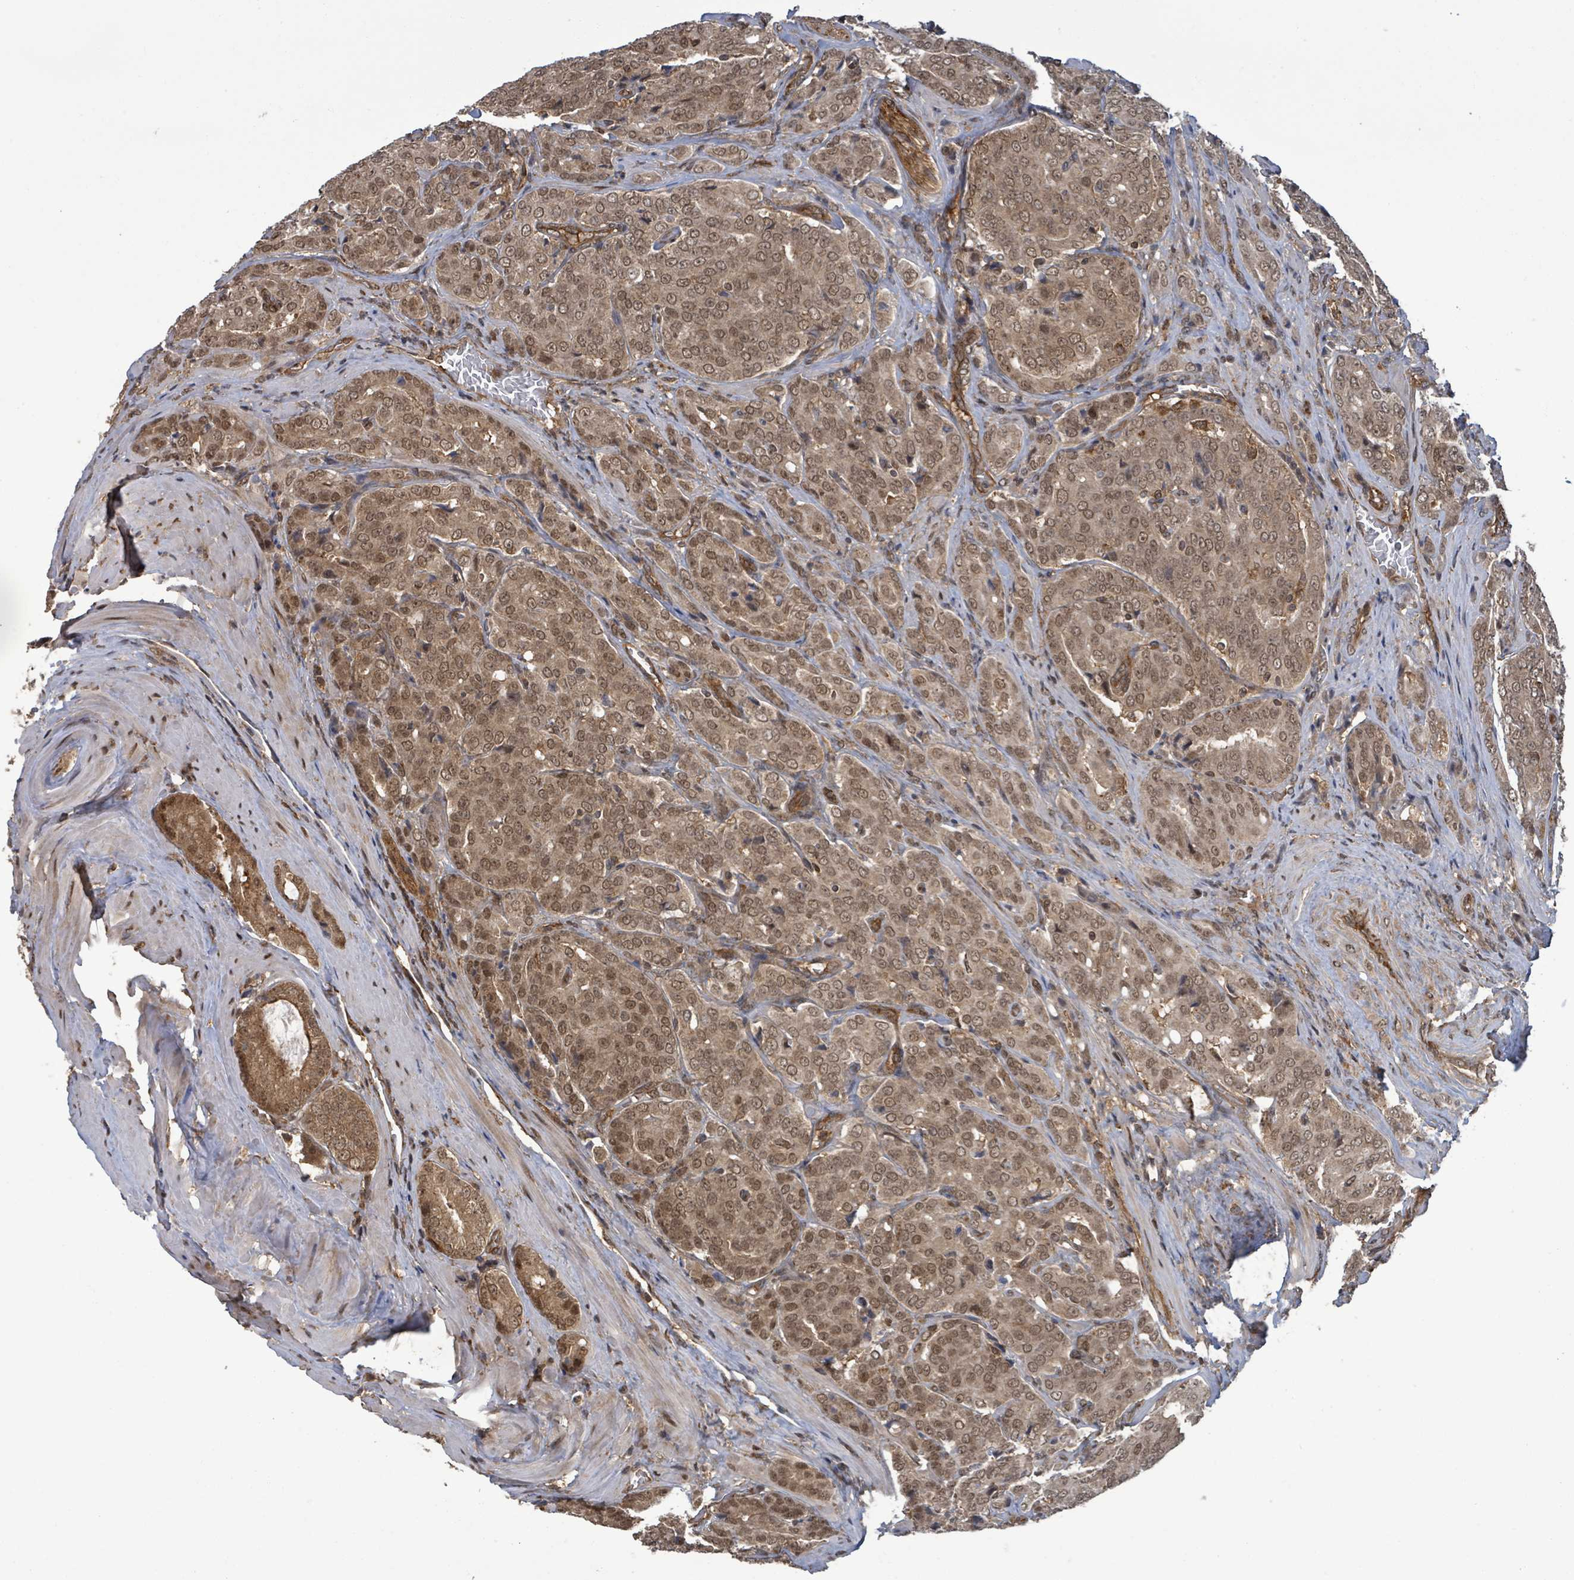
{"staining": {"intensity": "moderate", "quantity": ">75%", "location": "cytoplasmic/membranous,nuclear"}, "tissue": "prostate cancer", "cell_type": "Tumor cells", "image_type": "cancer", "snomed": [{"axis": "morphology", "description": "Adenocarcinoma, High grade"}, {"axis": "topography", "description": "Prostate"}], "caption": "Prostate cancer was stained to show a protein in brown. There is medium levels of moderate cytoplasmic/membranous and nuclear expression in approximately >75% of tumor cells.", "gene": "KLC1", "patient": {"sex": "male", "age": 68}}